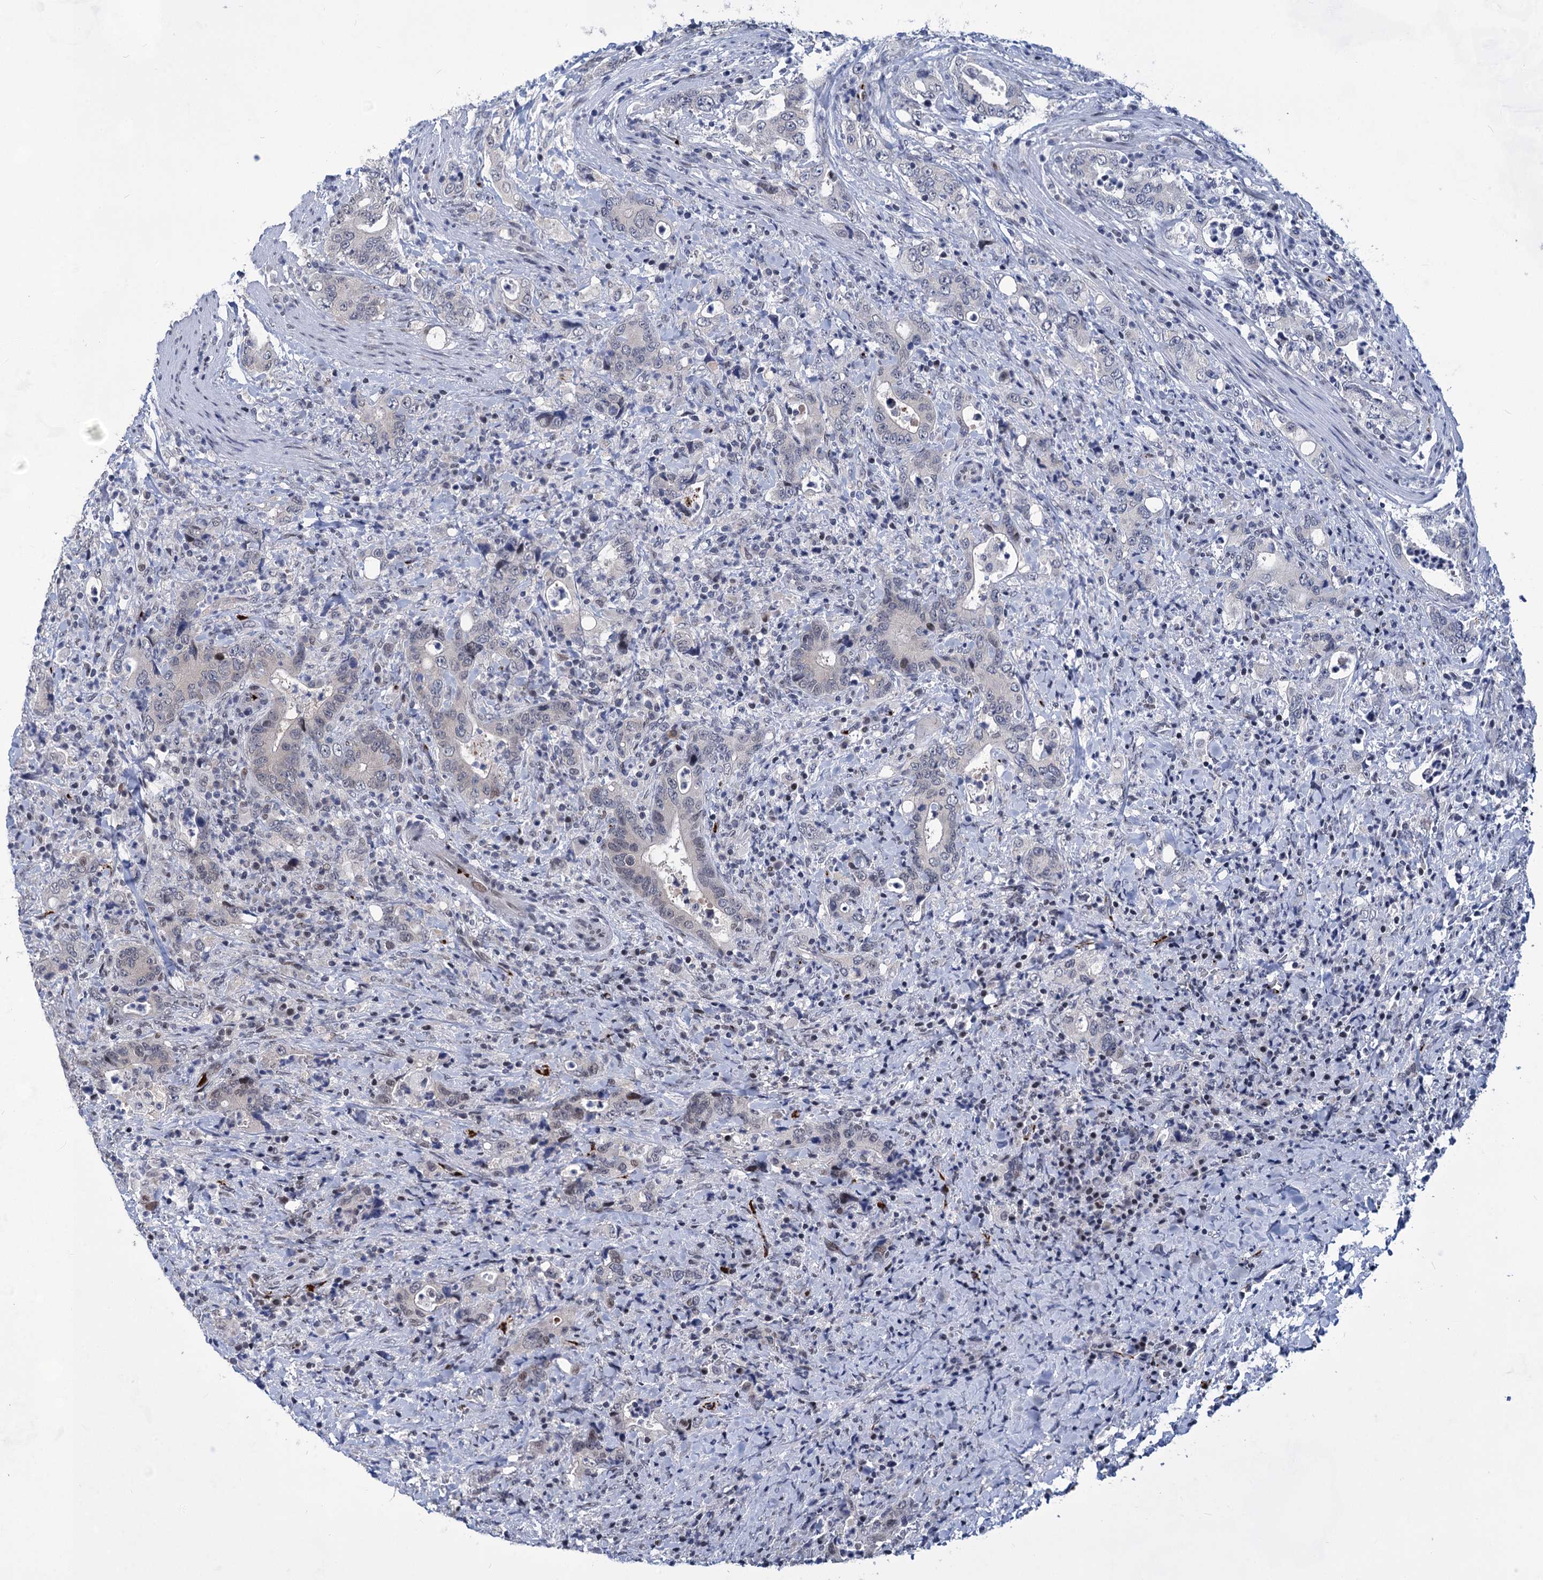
{"staining": {"intensity": "moderate", "quantity": "<25%", "location": "nuclear"}, "tissue": "colorectal cancer", "cell_type": "Tumor cells", "image_type": "cancer", "snomed": [{"axis": "morphology", "description": "Adenocarcinoma, NOS"}, {"axis": "topography", "description": "Colon"}], "caption": "Human adenocarcinoma (colorectal) stained with a protein marker displays moderate staining in tumor cells.", "gene": "MON2", "patient": {"sex": "female", "age": 75}}